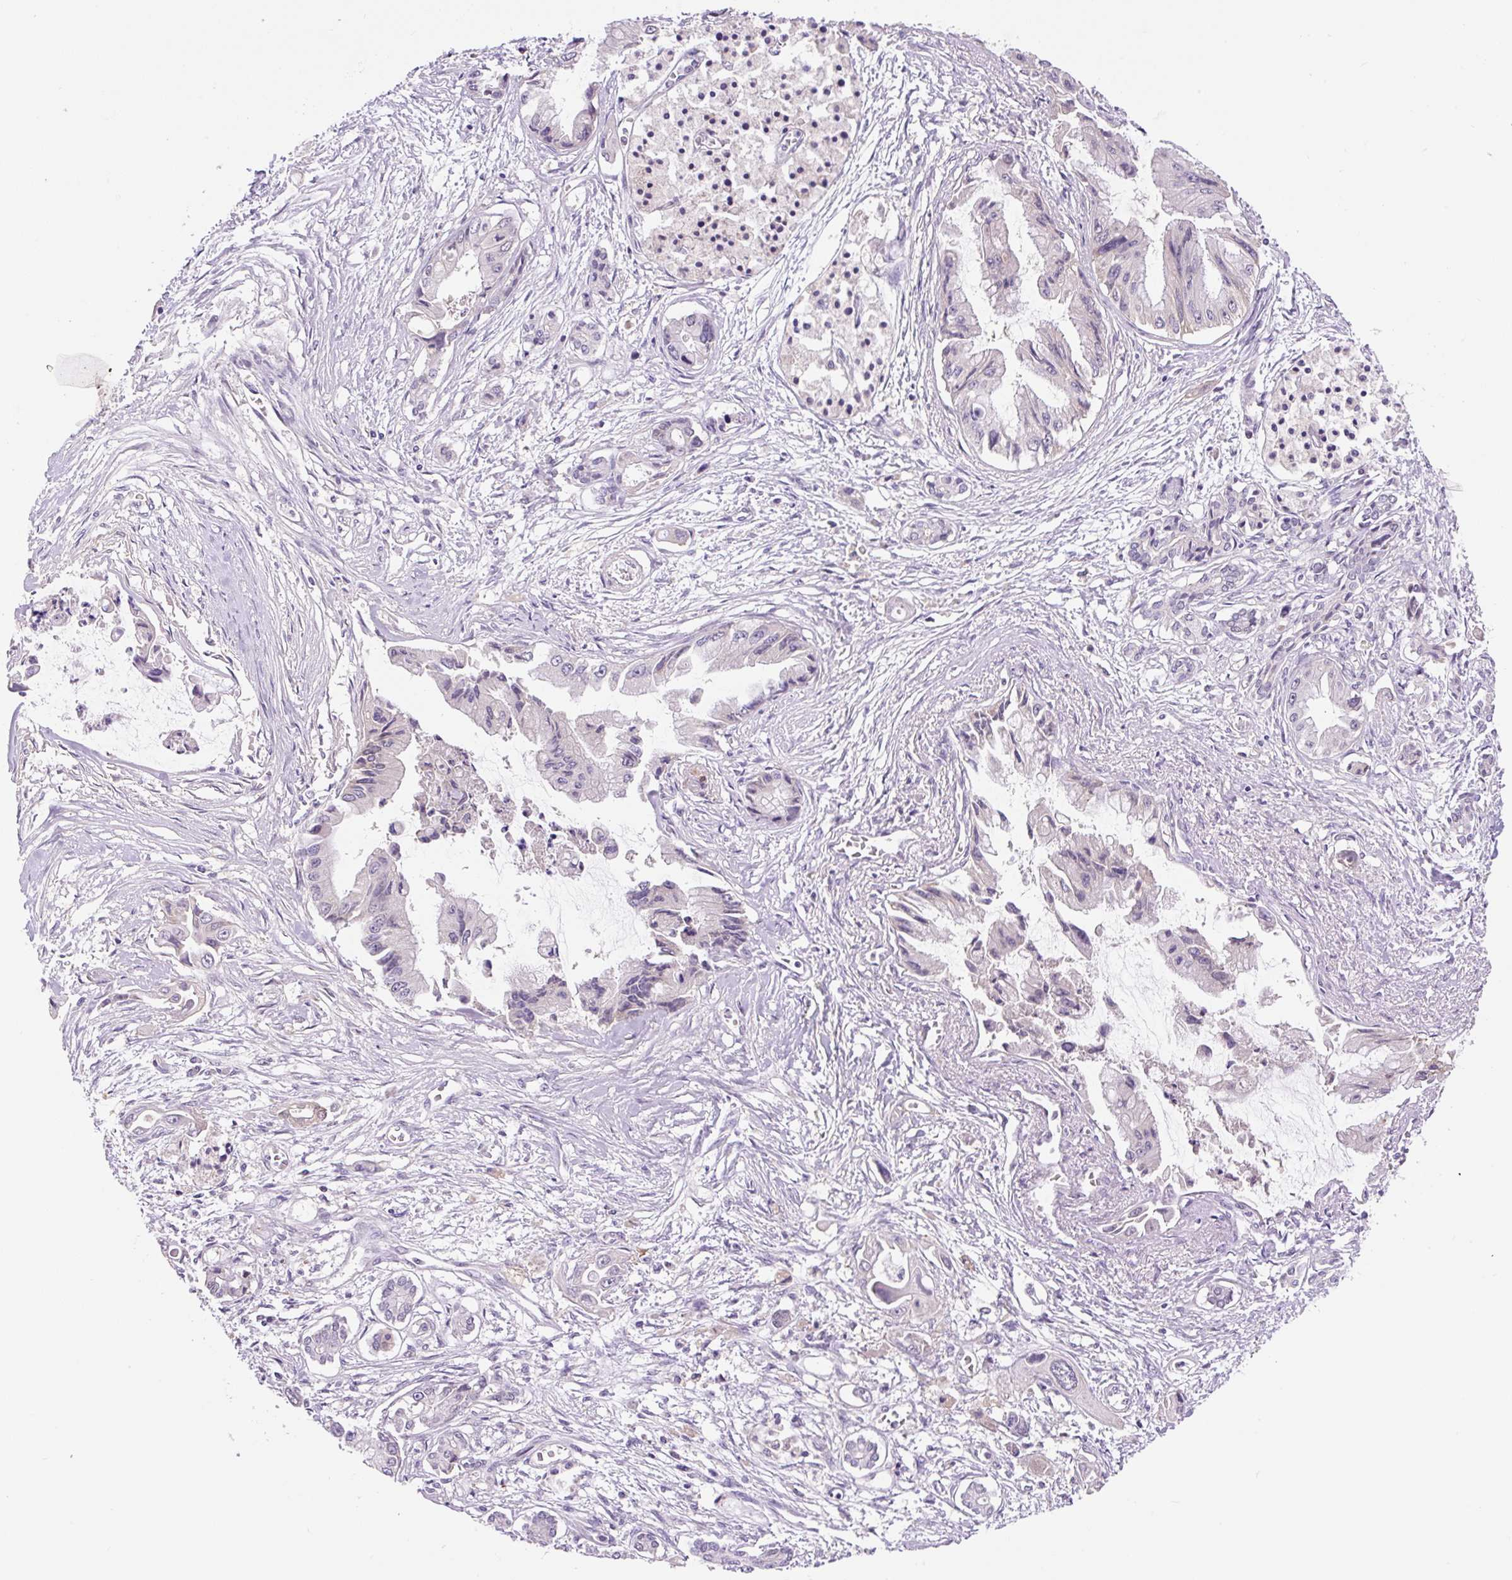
{"staining": {"intensity": "negative", "quantity": "none", "location": "none"}, "tissue": "pancreatic cancer", "cell_type": "Tumor cells", "image_type": "cancer", "snomed": [{"axis": "morphology", "description": "Adenocarcinoma, NOS"}, {"axis": "topography", "description": "Pancreas"}], "caption": "Pancreatic cancer stained for a protein using IHC exhibits no positivity tumor cells.", "gene": "COX8A", "patient": {"sex": "male", "age": 84}}